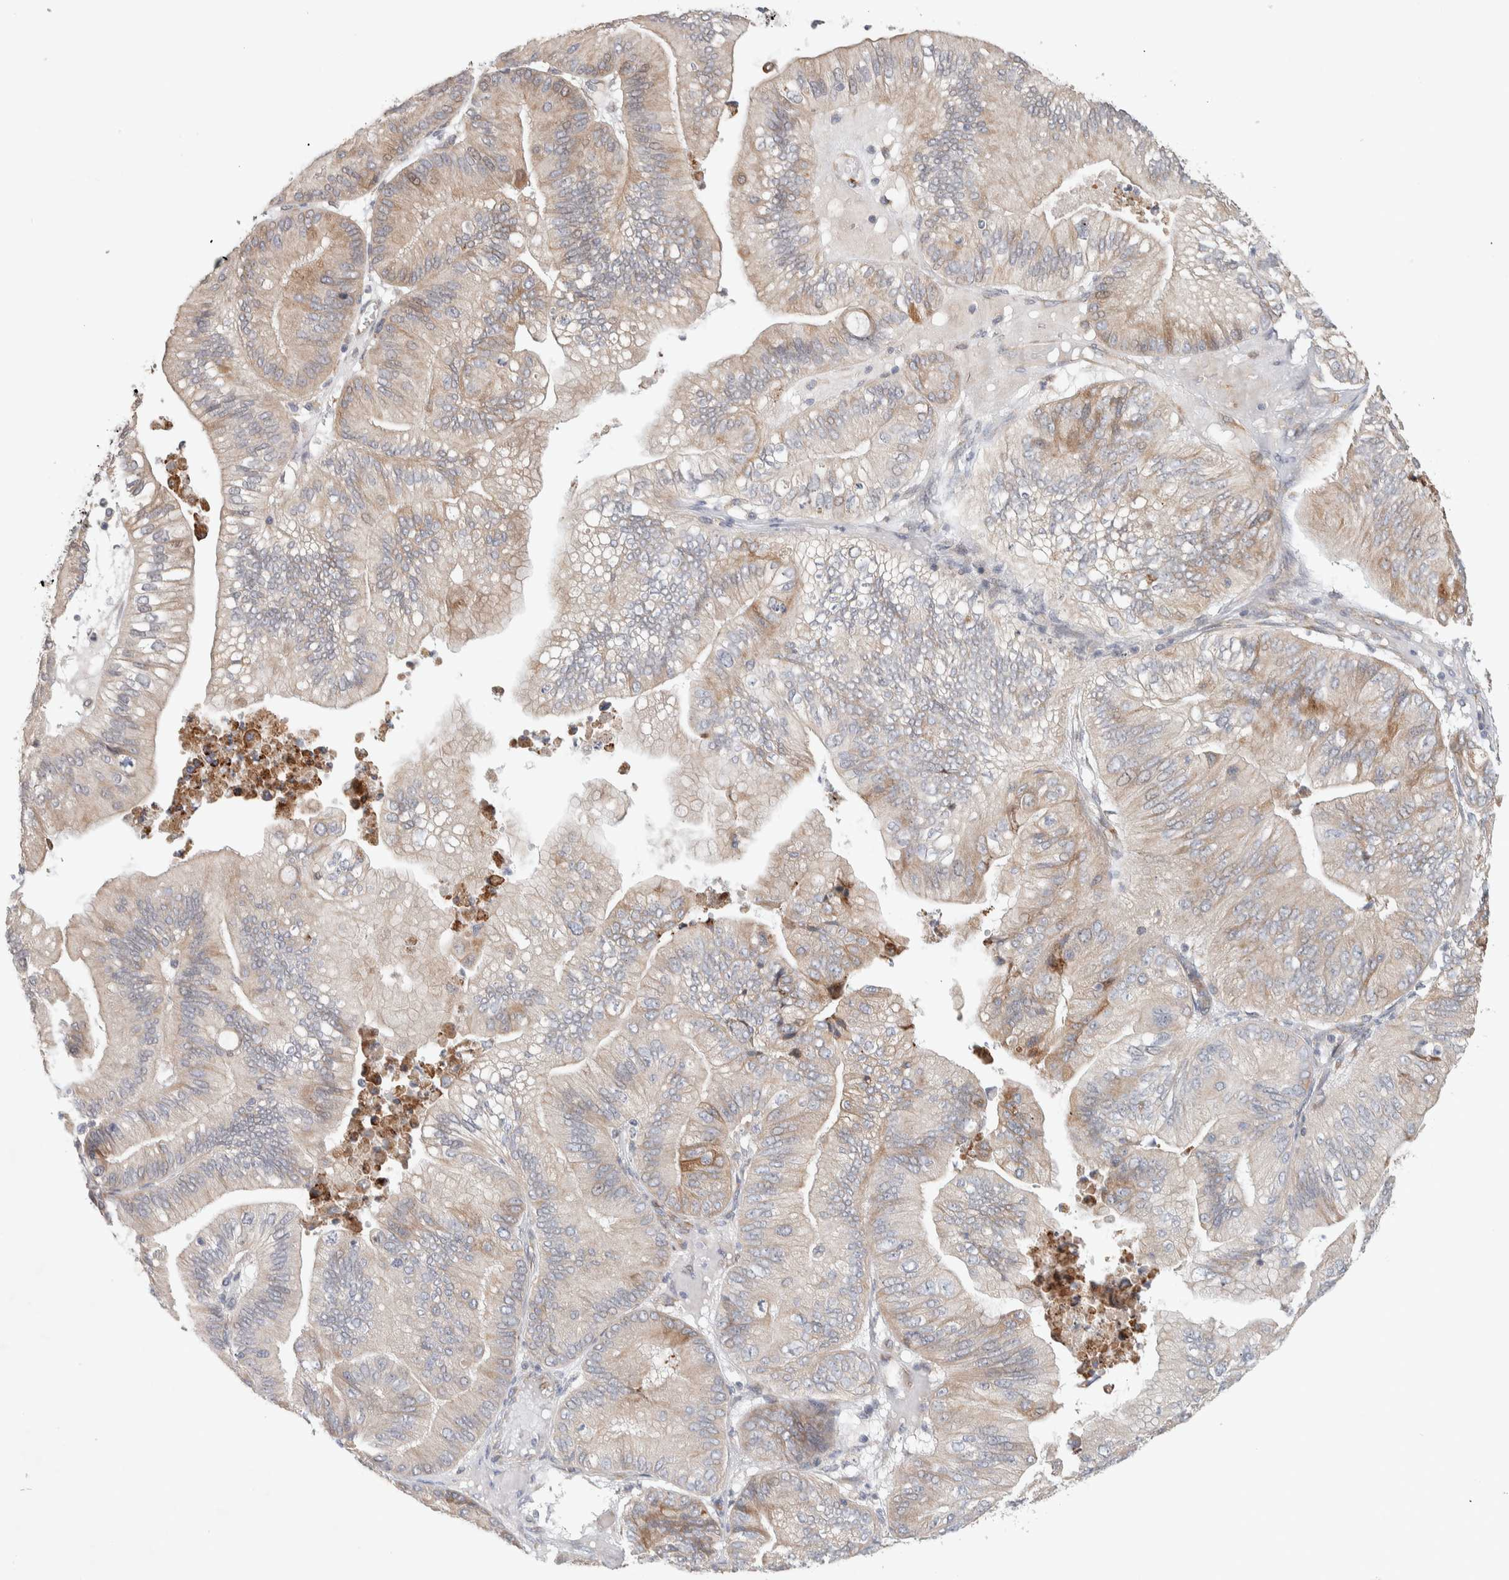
{"staining": {"intensity": "weak", "quantity": "<25%", "location": "cytoplasmic/membranous"}, "tissue": "ovarian cancer", "cell_type": "Tumor cells", "image_type": "cancer", "snomed": [{"axis": "morphology", "description": "Cystadenocarcinoma, mucinous, NOS"}, {"axis": "topography", "description": "Ovary"}], "caption": "DAB immunohistochemical staining of human ovarian cancer (mucinous cystadenocarcinoma) displays no significant staining in tumor cells. (DAB (3,3'-diaminobenzidine) immunohistochemistry, high magnification).", "gene": "ADCY8", "patient": {"sex": "female", "age": 61}}